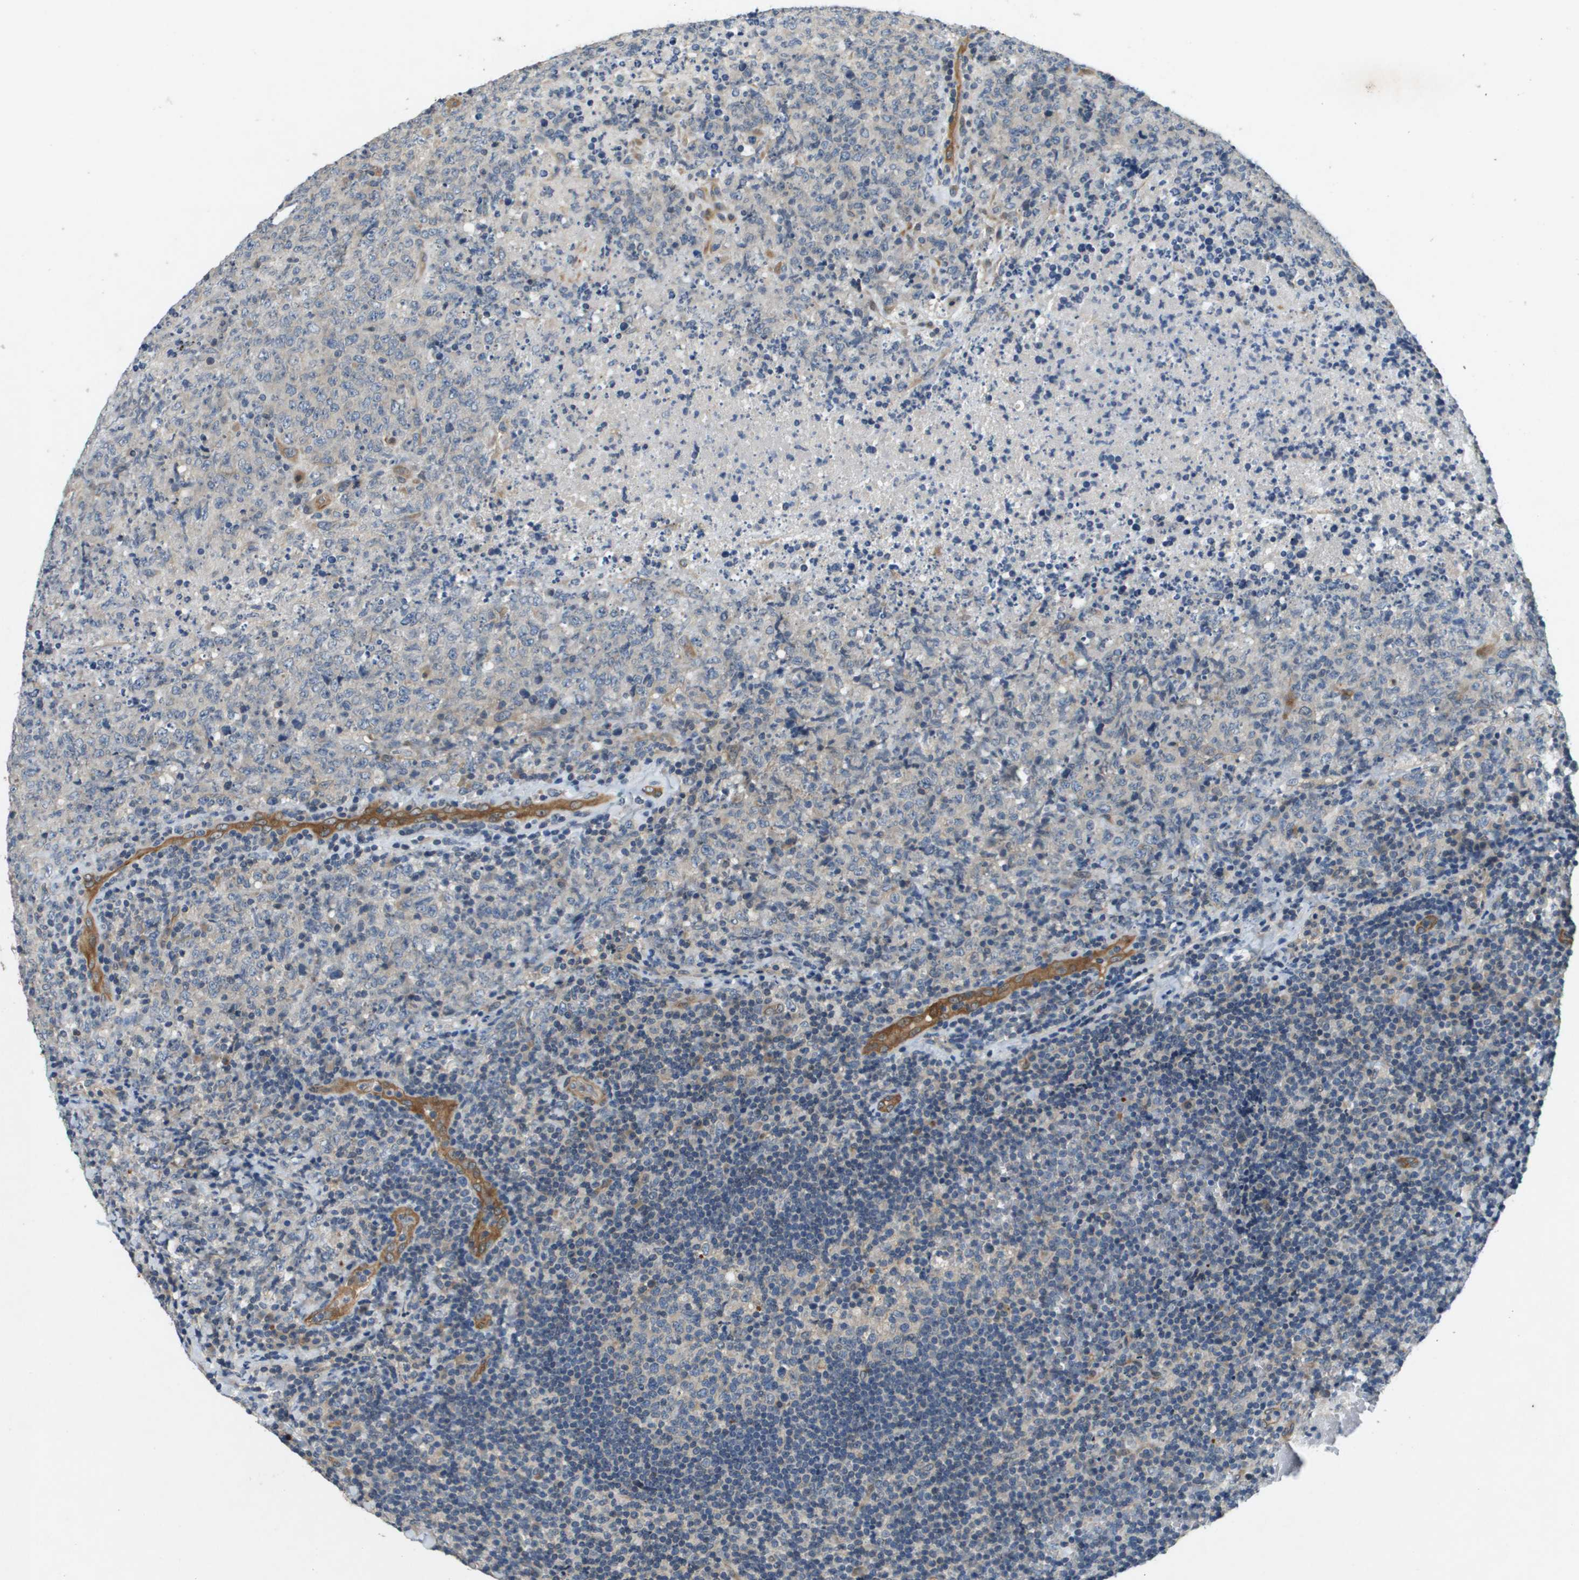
{"staining": {"intensity": "negative", "quantity": "none", "location": "none"}, "tissue": "lymphoma", "cell_type": "Tumor cells", "image_type": "cancer", "snomed": [{"axis": "morphology", "description": "Malignant lymphoma, non-Hodgkin's type, High grade"}, {"axis": "topography", "description": "Tonsil"}], "caption": "Immunohistochemistry (IHC) micrograph of human lymphoma stained for a protein (brown), which shows no staining in tumor cells.", "gene": "PGAP3", "patient": {"sex": "female", "age": 36}}